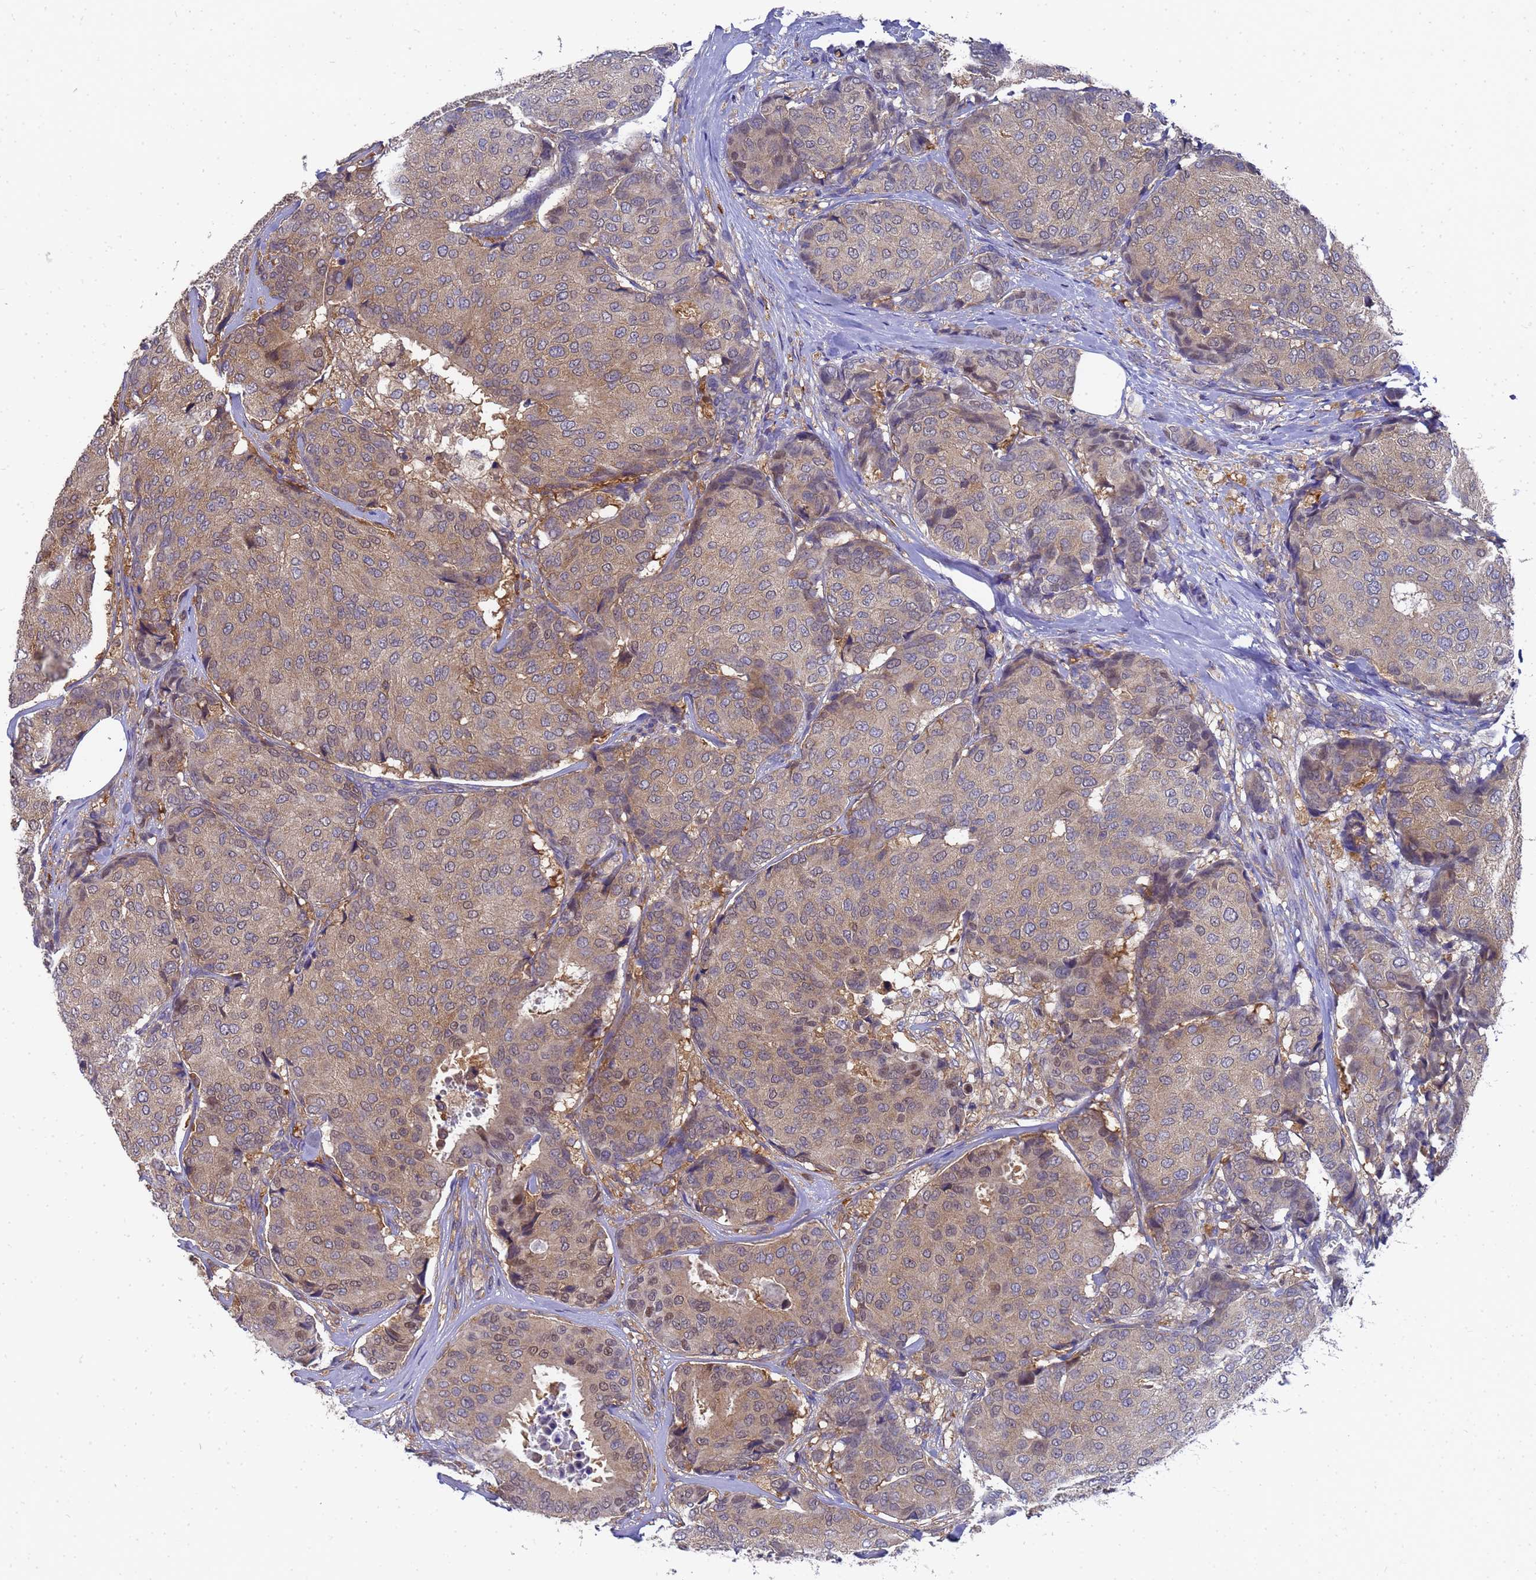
{"staining": {"intensity": "weak", "quantity": "25%-75%", "location": "cytoplasmic/membranous,nuclear"}, "tissue": "breast cancer", "cell_type": "Tumor cells", "image_type": "cancer", "snomed": [{"axis": "morphology", "description": "Duct carcinoma"}, {"axis": "topography", "description": "Breast"}], "caption": "Immunohistochemistry (IHC) micrograph of neoplastic tissue: human breast intraductal carcinoma stained using immunohistochemistry exhibits low levels of weak protein expression localized specifically in the cytoplasmic/membranous and nuclear of tumor cells, appearing as a cytoplasmic/membranous and nuclear brown color.", "gene": "SLC35E2B", "patient": {"sex": "female", "age": 75}}